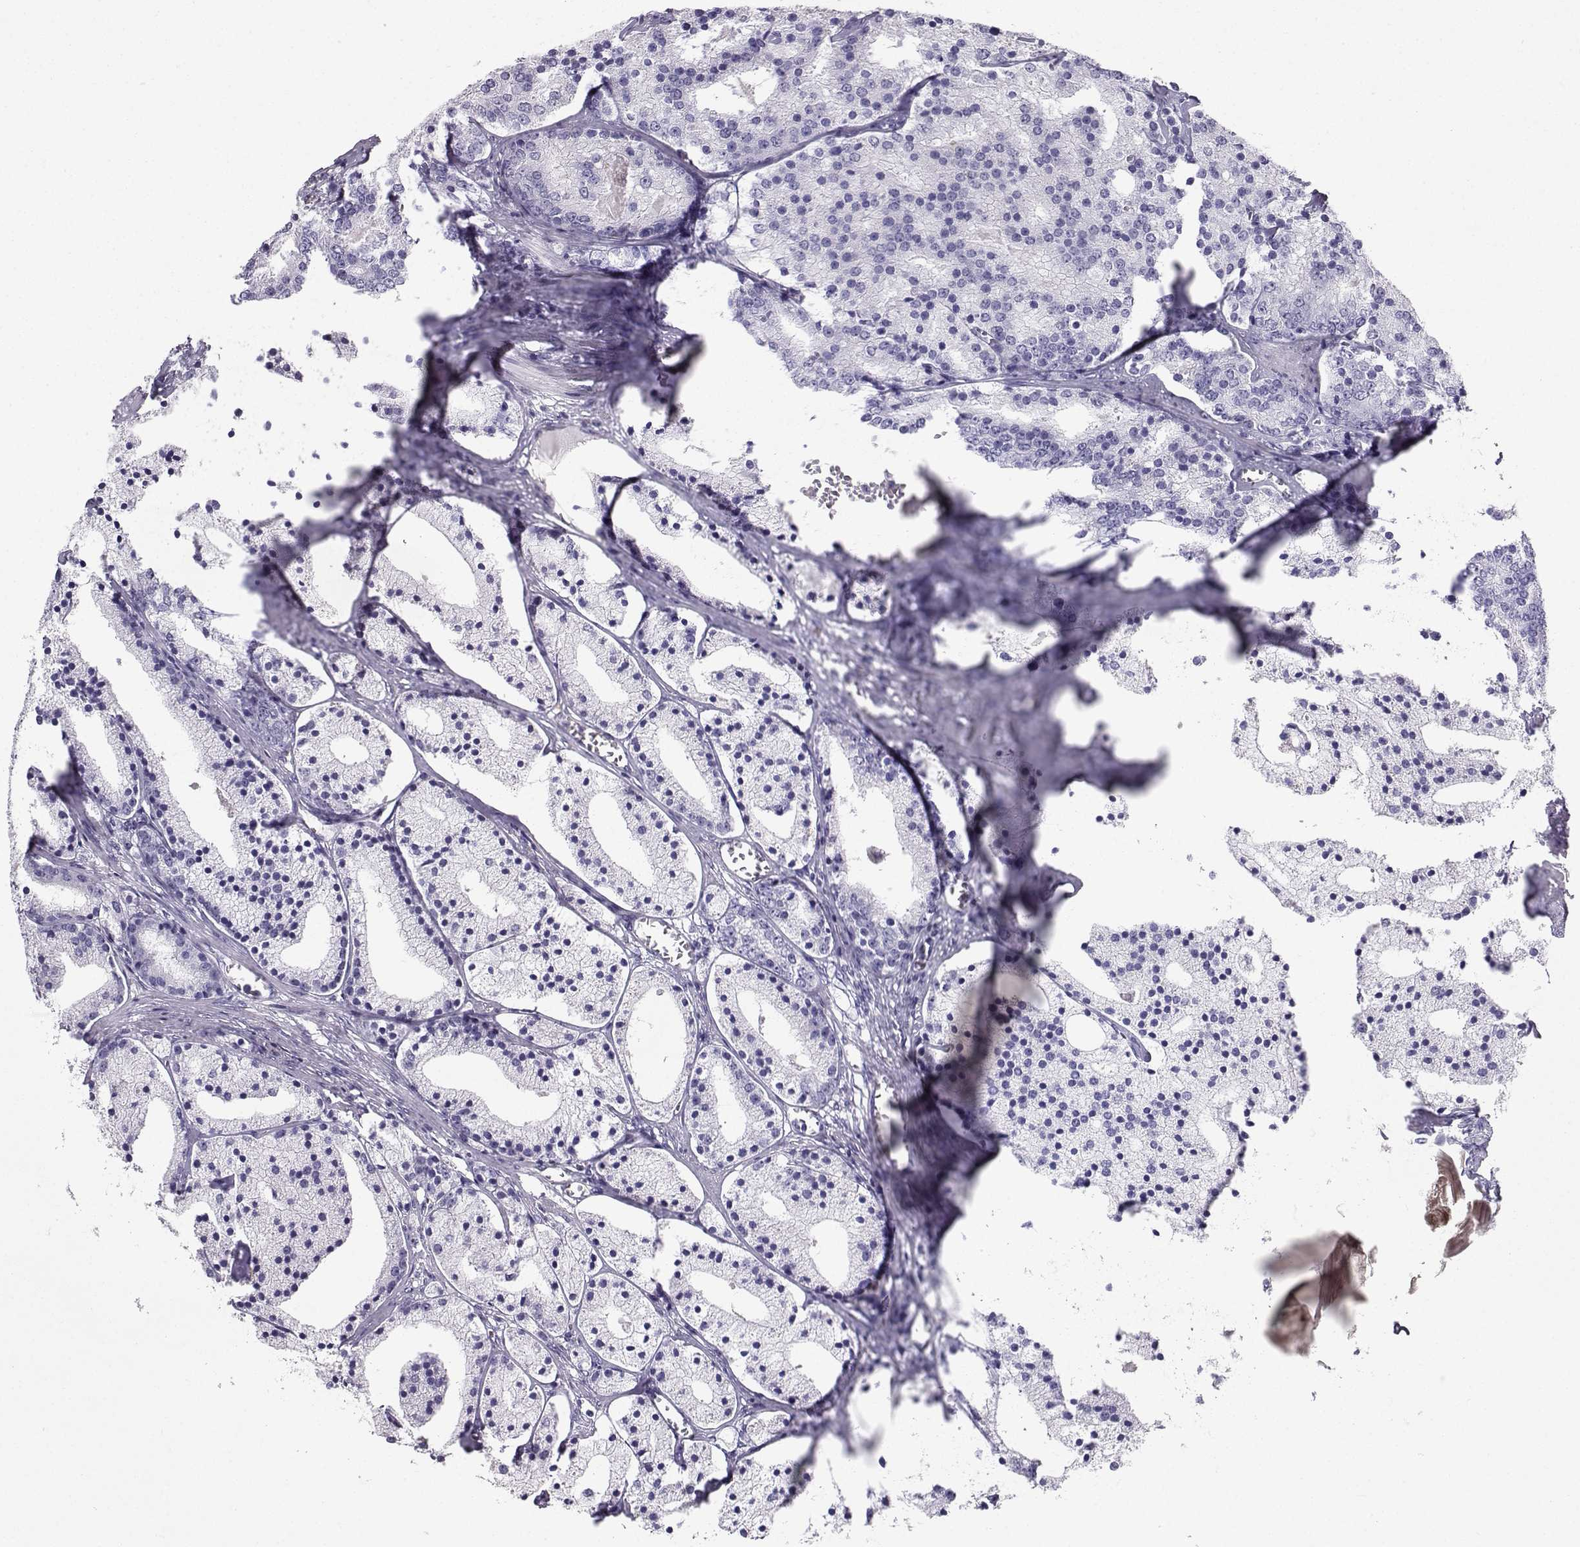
{"staining": {"intensity": "negative", "quantity": "none", "location": "none"}, "tissue": "prostate cancer", "cell_type": "Tumor cells", "image_type": "cancer", "snomed": [{"axis": "morphology", "description": "Adenocarcinoma, NOS"}, {"axis": "topography", "description": "Prostate"}], "caption": "Tumor cells are negative for brown protein staining in adenocarcinoma (prostate).", "gene": "IQCD", "patient": {"sex": "male", "age": 69}}